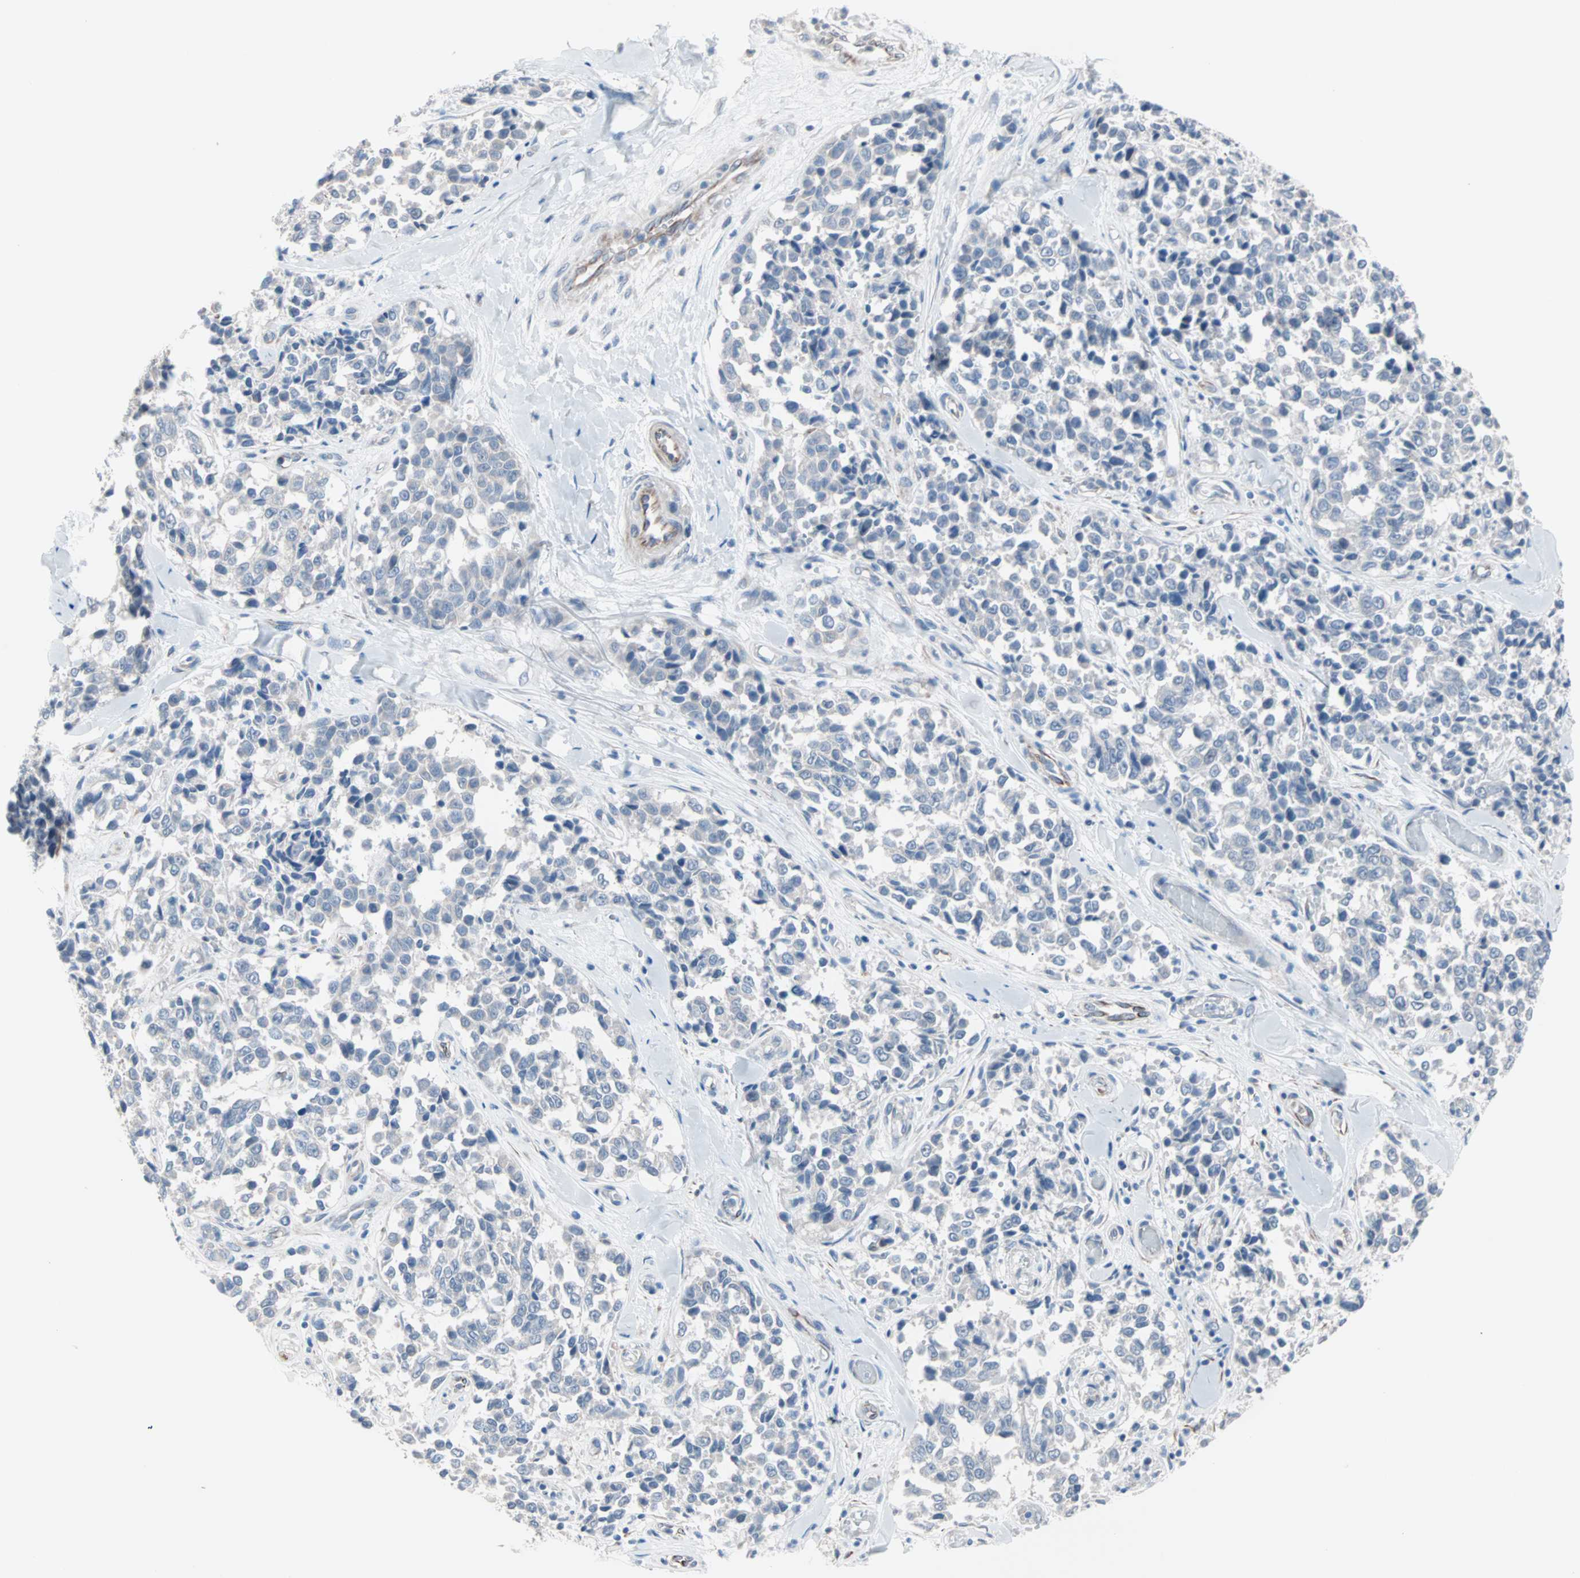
{"staining": {"intensity": "negative", "quantity": "none", "location": "none"}, "tissue": "melanoma", "cell_type": "Tumor cells", "image_type": "cancer", "snomed": [{"axis": "morphology", "description": "Malignant melanoma, NOS"}, {"axis": "topography", "description": "Skin"}], "caption": "The micrograph shows no significant staining in tumor cells of melanoma.", "gene": "ULBP1", "patient": {"sex": "female", "age": 64}}